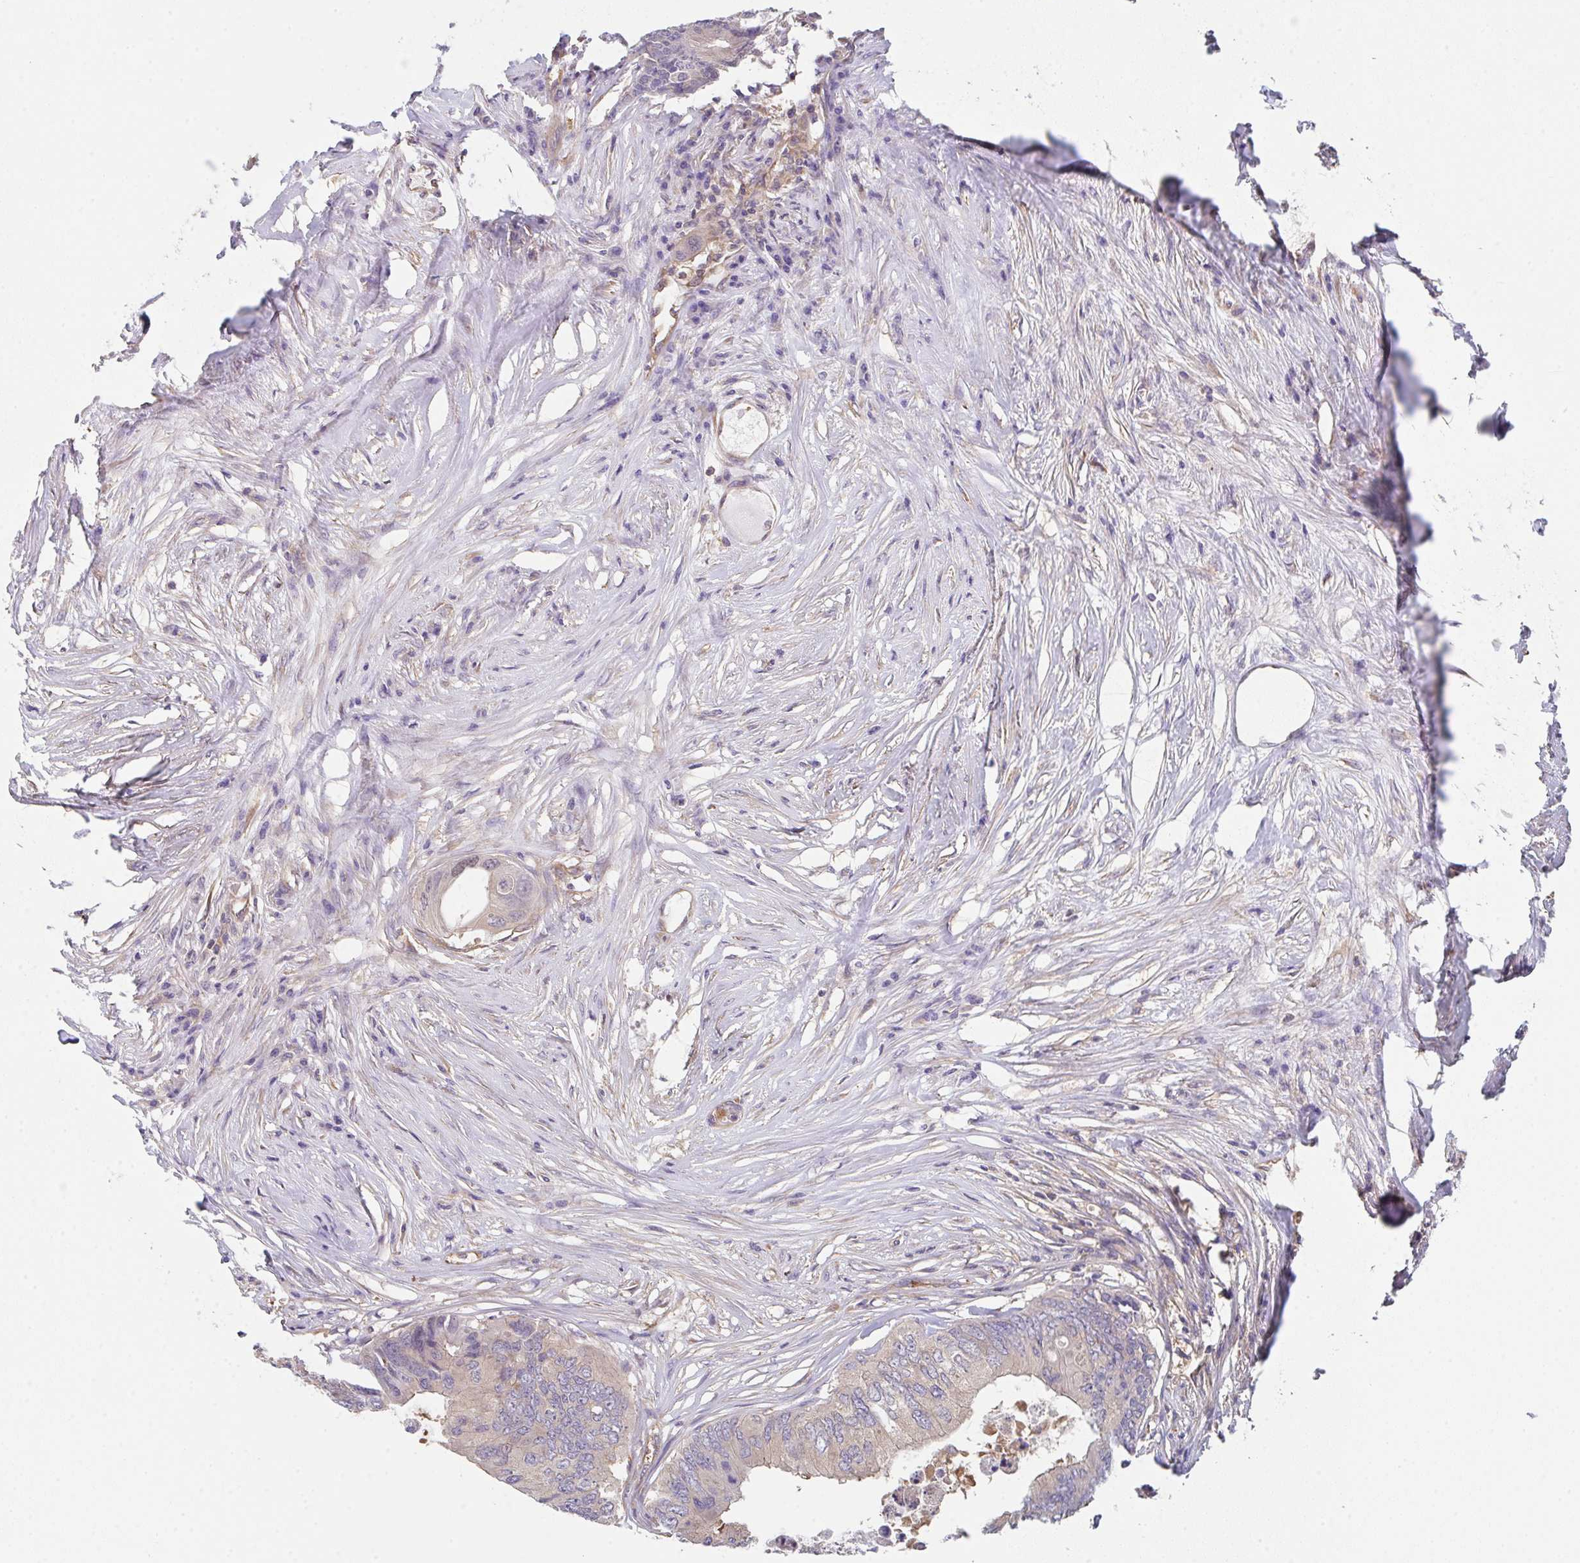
{"staining": {"intensity": "weak", "quantity": ">75%", "location": "cytoplasmic/membranous"}, "tissue": "colorectal cancer", "cell_type": "Tumor cells", "image_type": "cancer", "snomed": [{"axis": "morphology", "description": "Adenocarcinoma, NOS"}, {"axis": "topography", "description": "Colon"}], "caption": "Immunohistochemistry (IHC) micrograph of human adenocarcinoma (colorectal) stained for a protein (brown), which displays low levels of weak cytoplasmic/membranous staining in about >75% of tumor cells.", "gene": "TMEM229A", "patient": {"sex": "male", "age": 71}}